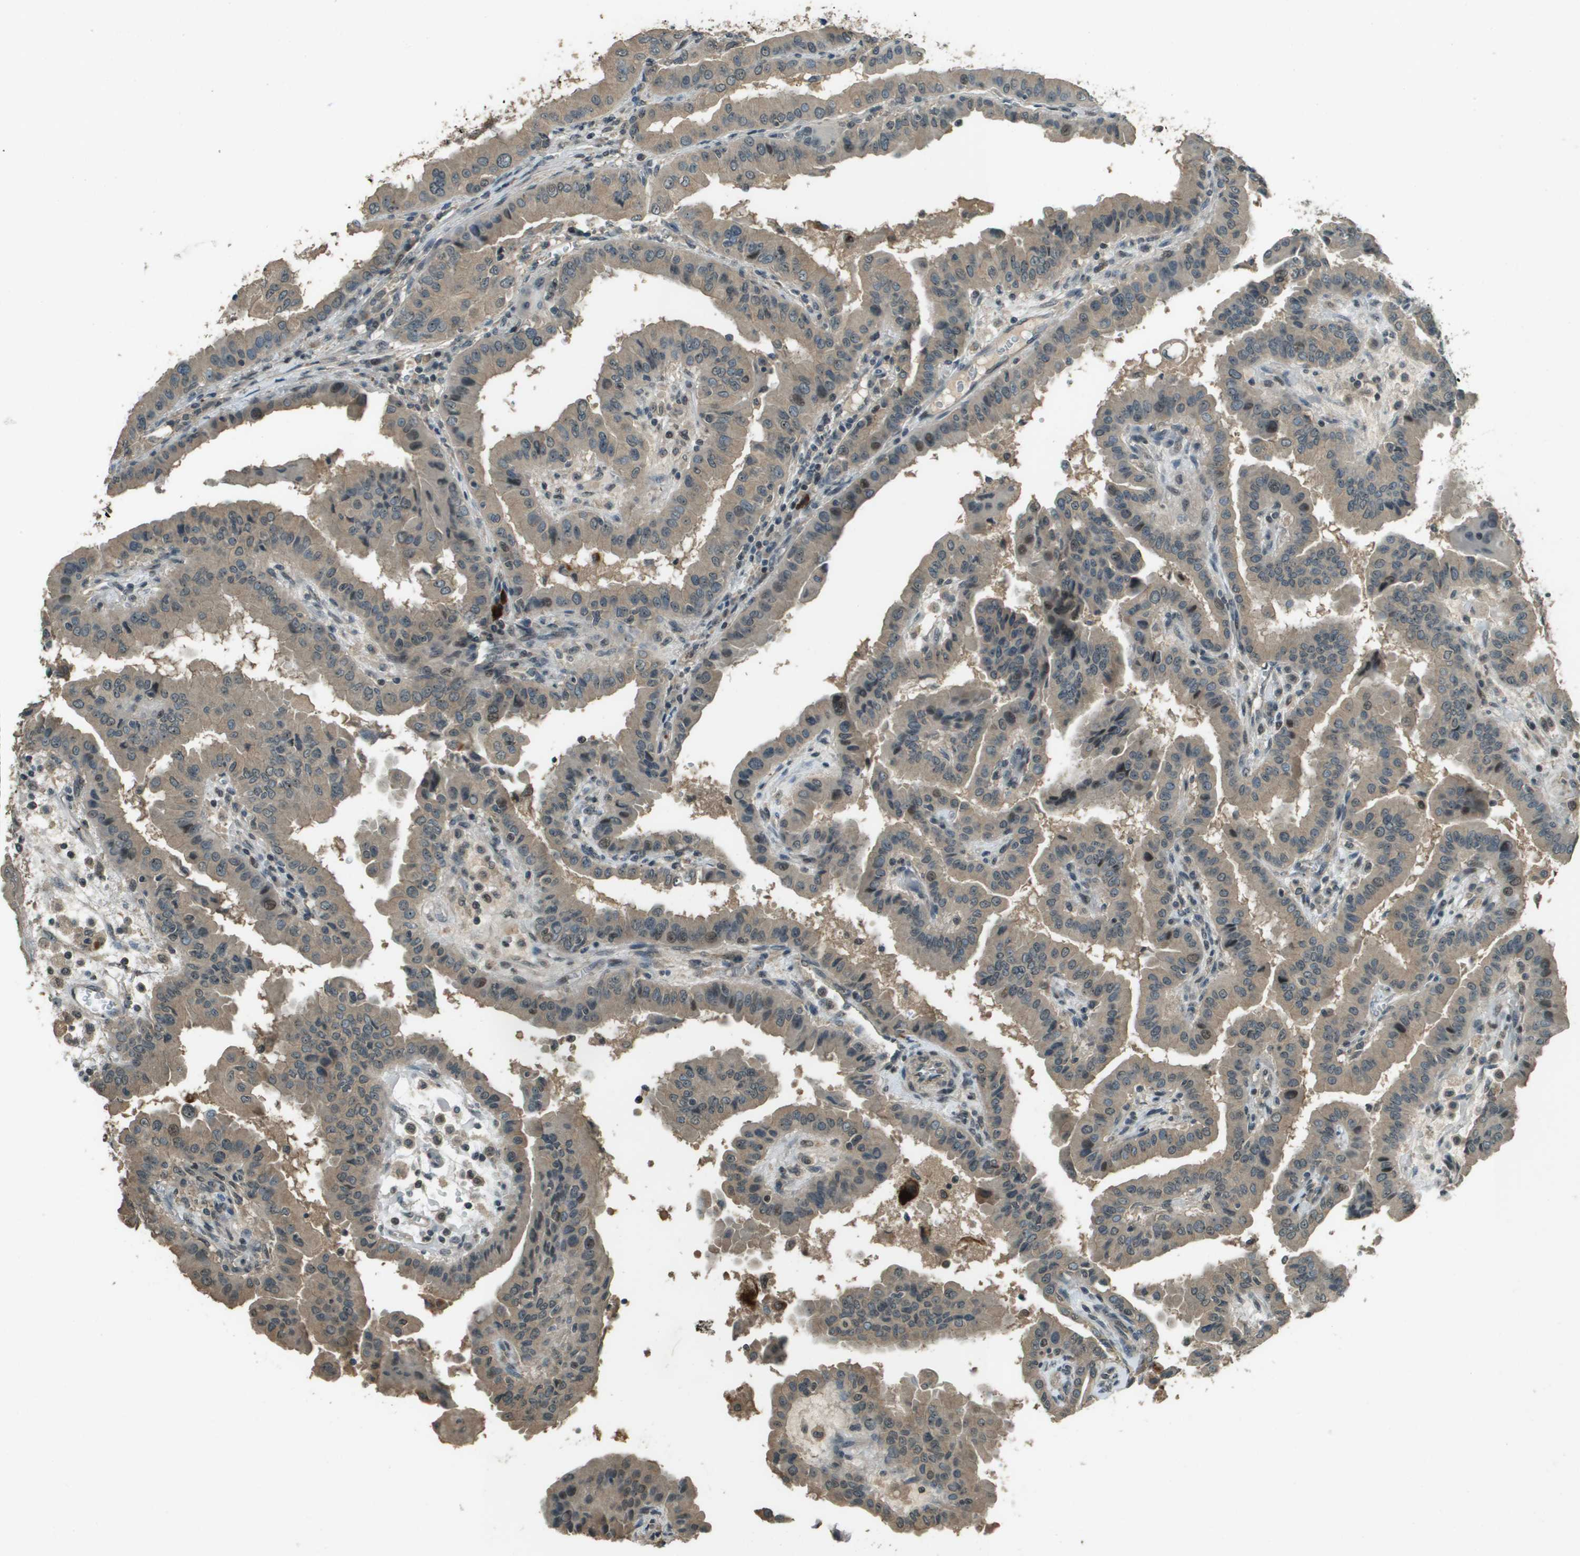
{"staining": {"intensity": "moderate", "quantity": ">75%", "location": "cytoplasmic/membranous"}, "tissue": "thyroid cancer", "cell_type": "Tumor cells", "image_type": "cancer", "snomed": [{"axis": "morphology", "description": "Papillary adenocarcinoma, NOS"}, {"axis": "topography", "description": "Thyroid gland"}], "caption": "Tumor cells reveal medium levels of moderate cytoplasmic/membranous expression in approximately >75% of cells in human thyroid papillary adenocarcinoma. (DAB IHC with brightfield microscopy, high magnification).", "gene": "SDC3", "patient": {"sex": "male", "age": 33}}